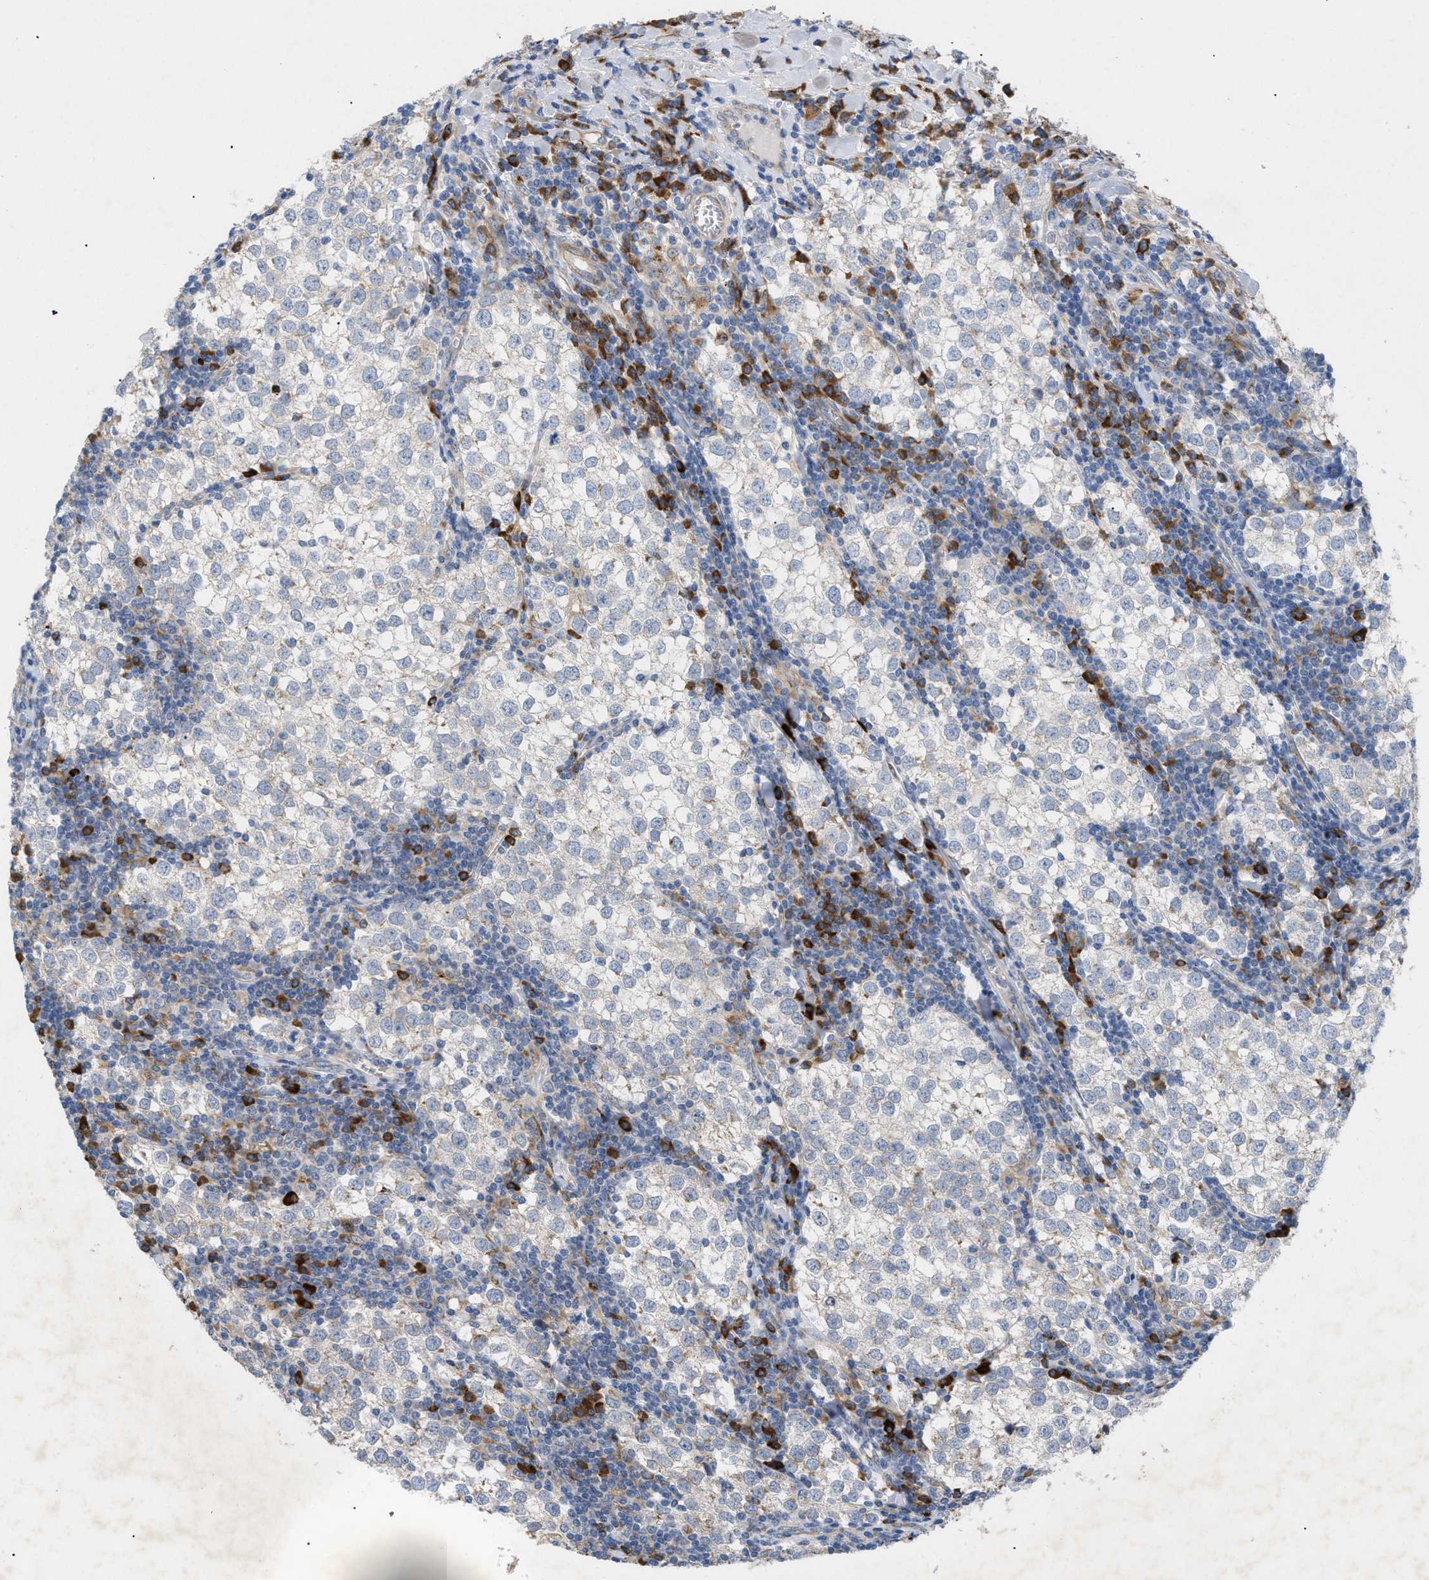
{"staining": {"intensity": "weak", "quantity": "<25%", "location": "cytoplasmic/membranous"}, "tissue": "testis cancer", "cell_type": "Tumor cells", "image_type": "cancer", "snomed": [{"axis": "morphology", "description": "Seminoma, NOS"}, {"axis": "morphology", "description": "Carcinoma, Embryonal, NOS"}, {"axis": "topography", "description": "Testis"}], "caption": "Immunohistochemistry (IHC) photomicrograph of human testis embryonal carcinoma stained for a protein (brown), which reveals no positivity in tumor cells.", "gene": "SLC50A1", "patient": {"sex": "male", "age": 36}}